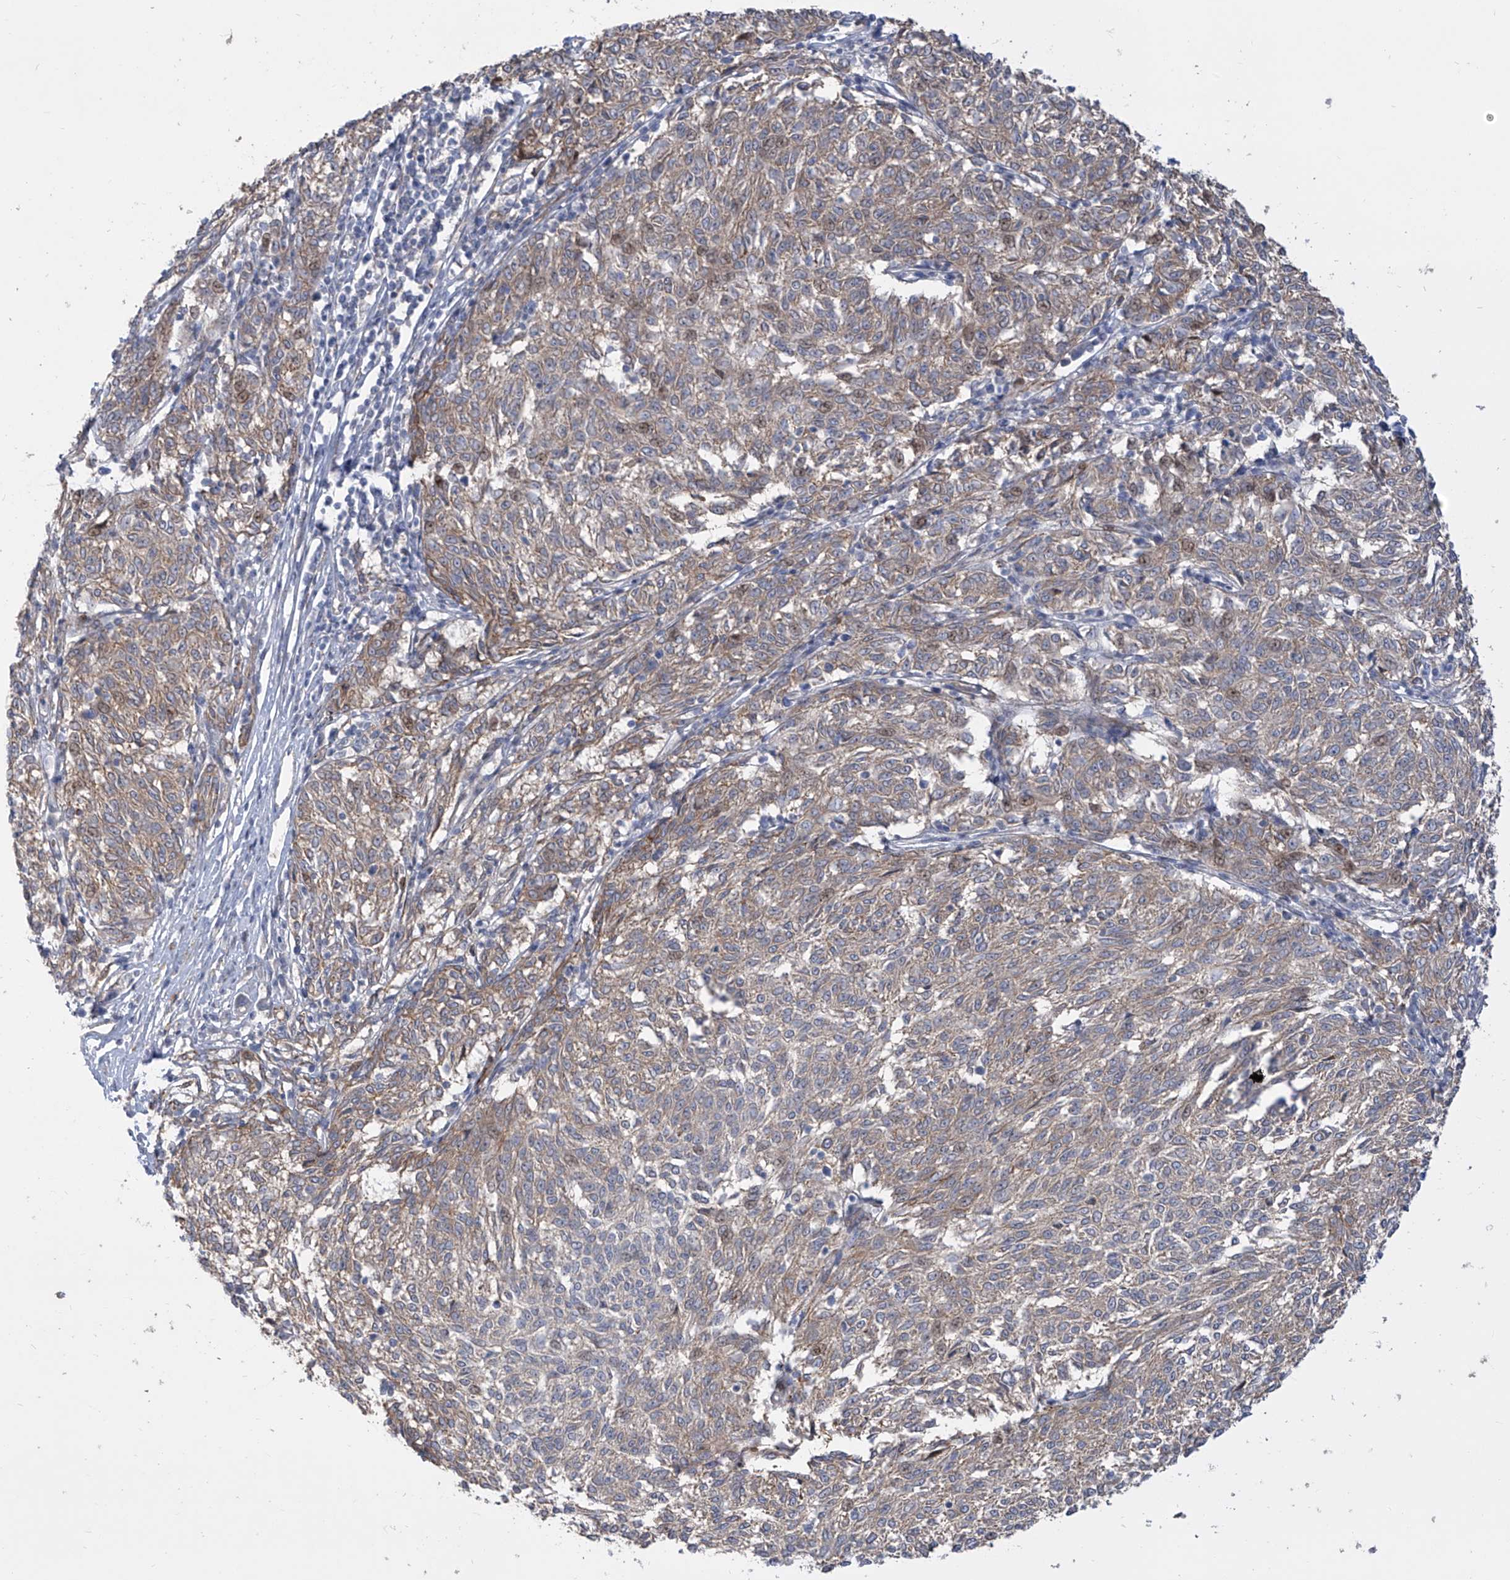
{"staining": {"intensity": "moderate", "quantity": "<25%", "location": "cytoplasmic/membranous"}, "tissue": "melanoma", "cell_type": "Tumor cells", "image_type": "cancer", "snomed": [{"axis": "morphology", "description": "Malignant melanoma, NOS"}, {"axis": "topography", "description": "Skin"}], "caption": "Immunohistochemistry image of melanoma stained for a protein (brown), which reveals low levels of moderate cytoplasmic/membranous staining in approximately <25% of tumor cells.", "gene": "LRRC1", "patient": {"sex": "female", "age": 72}}